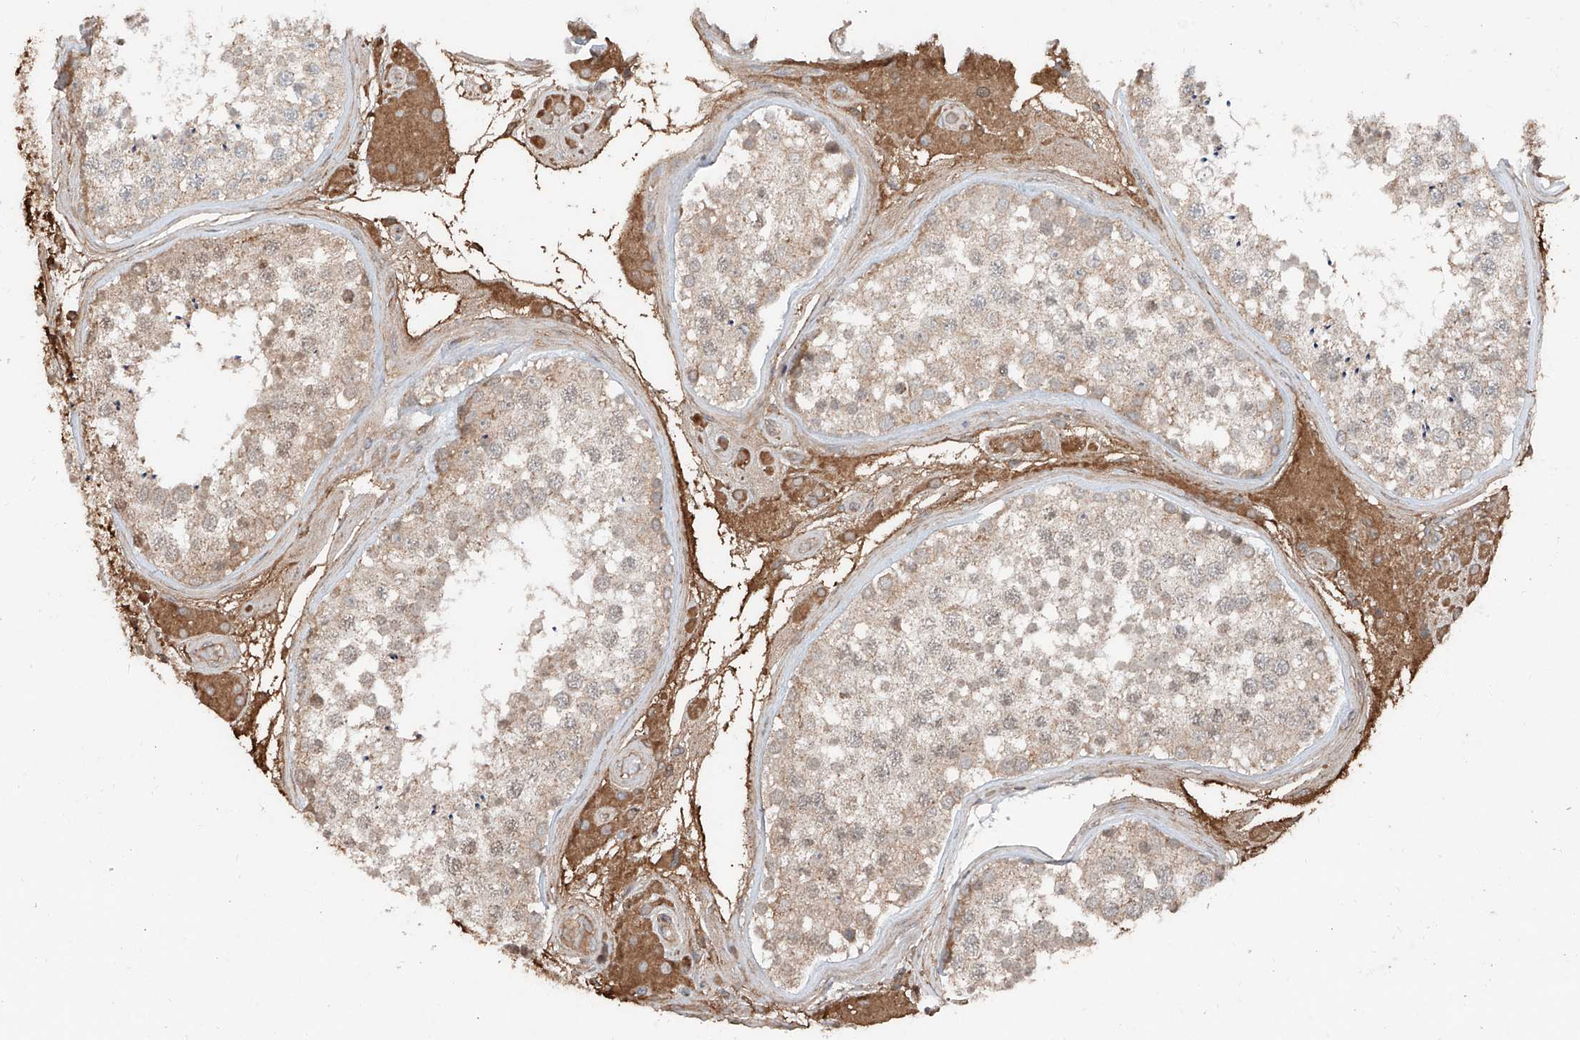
{"staining": {"intensity": "moderate", "quantity": ">75%", "location": "cytoplasmic/membranous"}, "tissue": "testis", "cell_type": "Cells in seminiferous ducts", "image_type": "normal", "snomed": [{"axis": "morphology", "description": "Normal tissue, NOS"}, {"axis": "topography", "description": "Testis"}], "caption": "Protein expression by IHC displays moderate cytoplasmic/membranous staining in approximately >75% of cells in seminiferous ducts in unremarkable testis. The staining is performed using DAB brown chromogen to label protein expression. The nuclei are counter-stained blue using hematoxylin.", "gene": "ADAM23", "patient": {"sex": "male", "age": 46}}